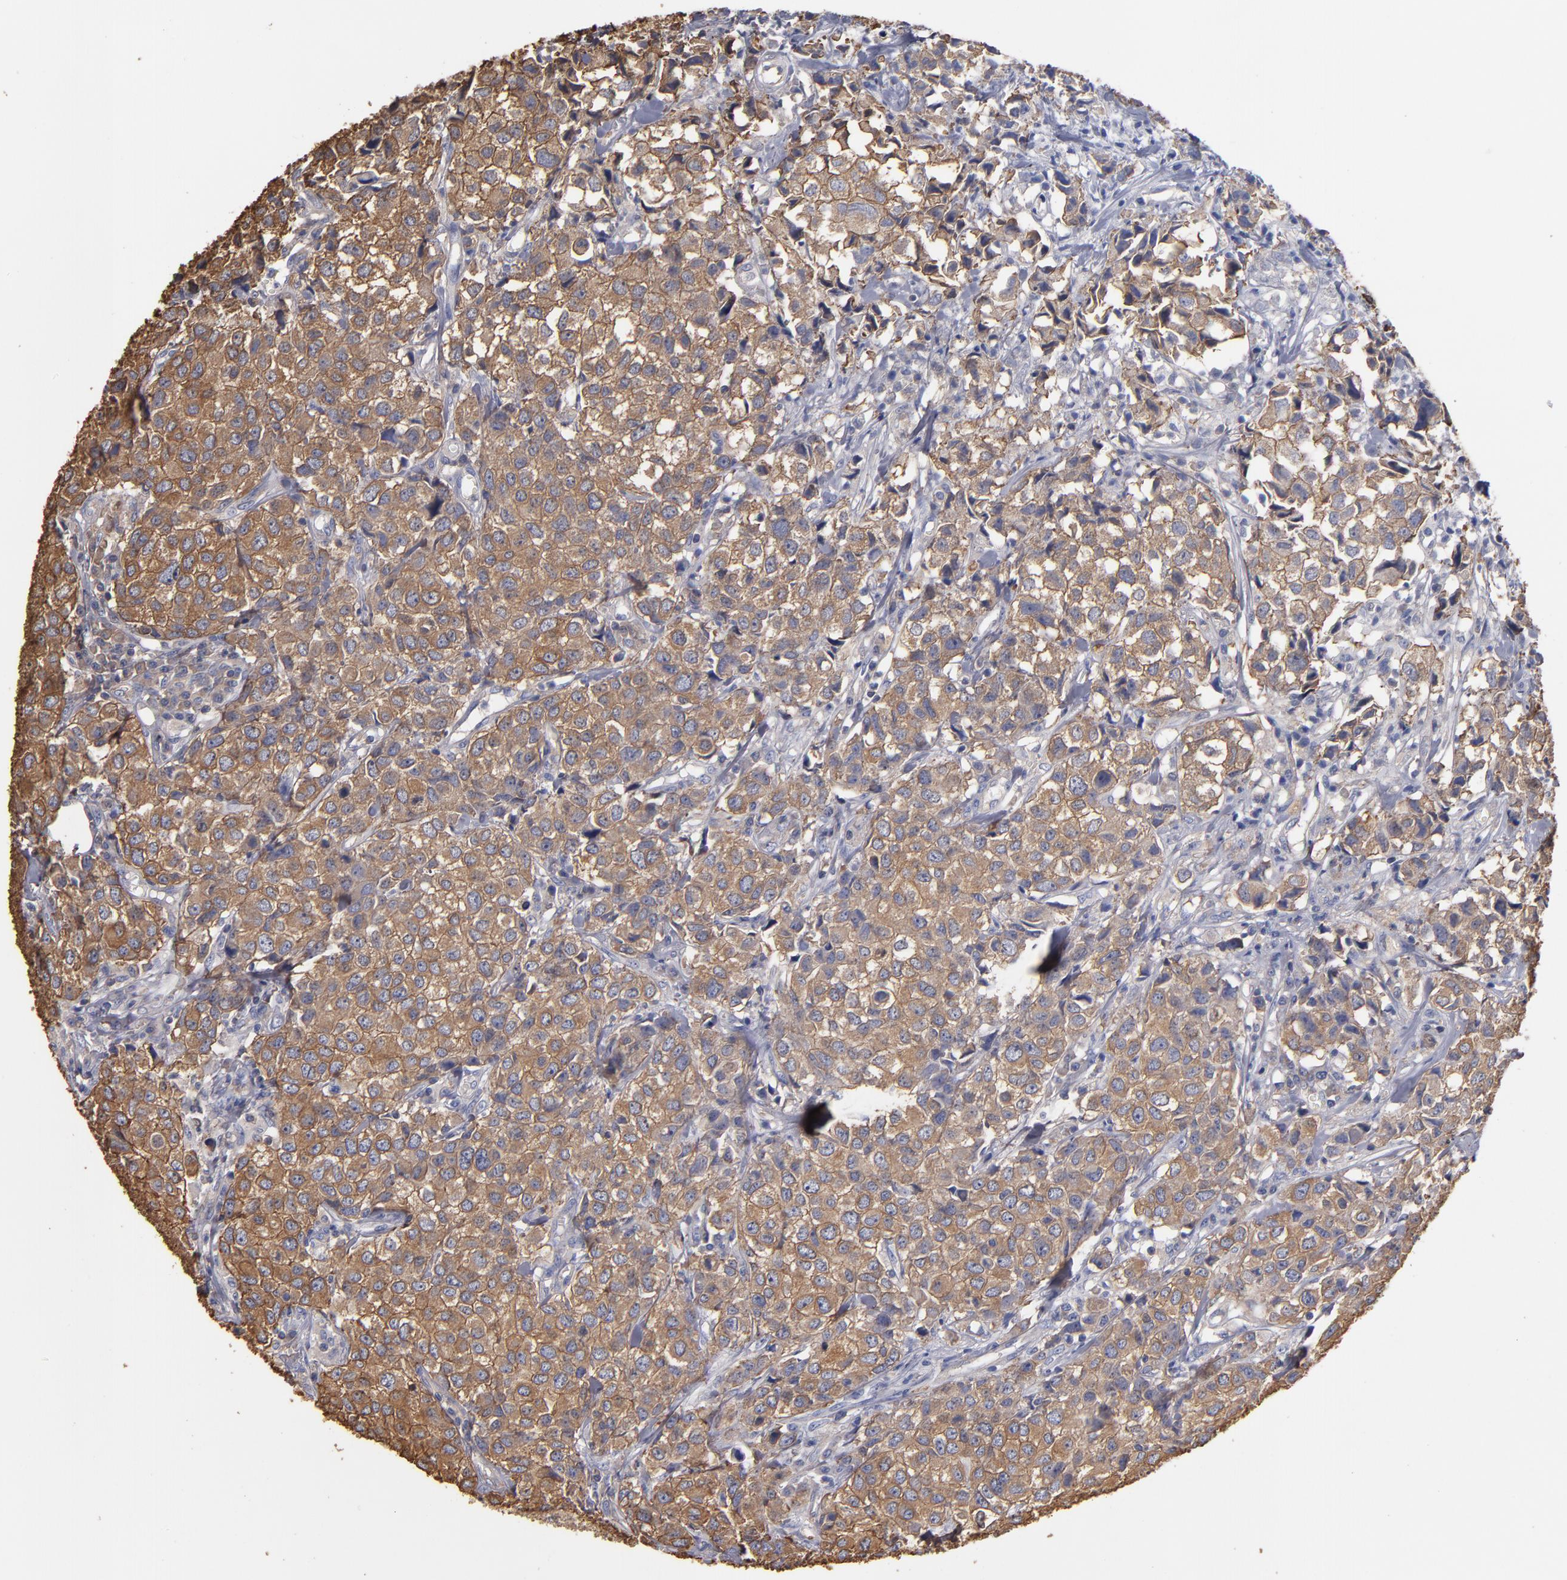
{"staining": {"intensity": "moderate", "quantity": ">75%", "location": "cytoplasmic/membranous"}, "tissue": "urothelial cancer", "cell_type": "Tumor cells", "image_type": "cancer", "snomed": [{"axis": "morphology", "description": "Urothelial carcinoma, High grade"}, {"axis": "topography", "description": "Urinary bladder"}], "caption": "Urothelial carcinoma (high-grade) stained with a brown dye displays moderate cytoplasmic/membranous positive expression in approximately >75% of tumor cells.", "gene": "ESYT2", "patient": {"sex": "female", "age": 75}}